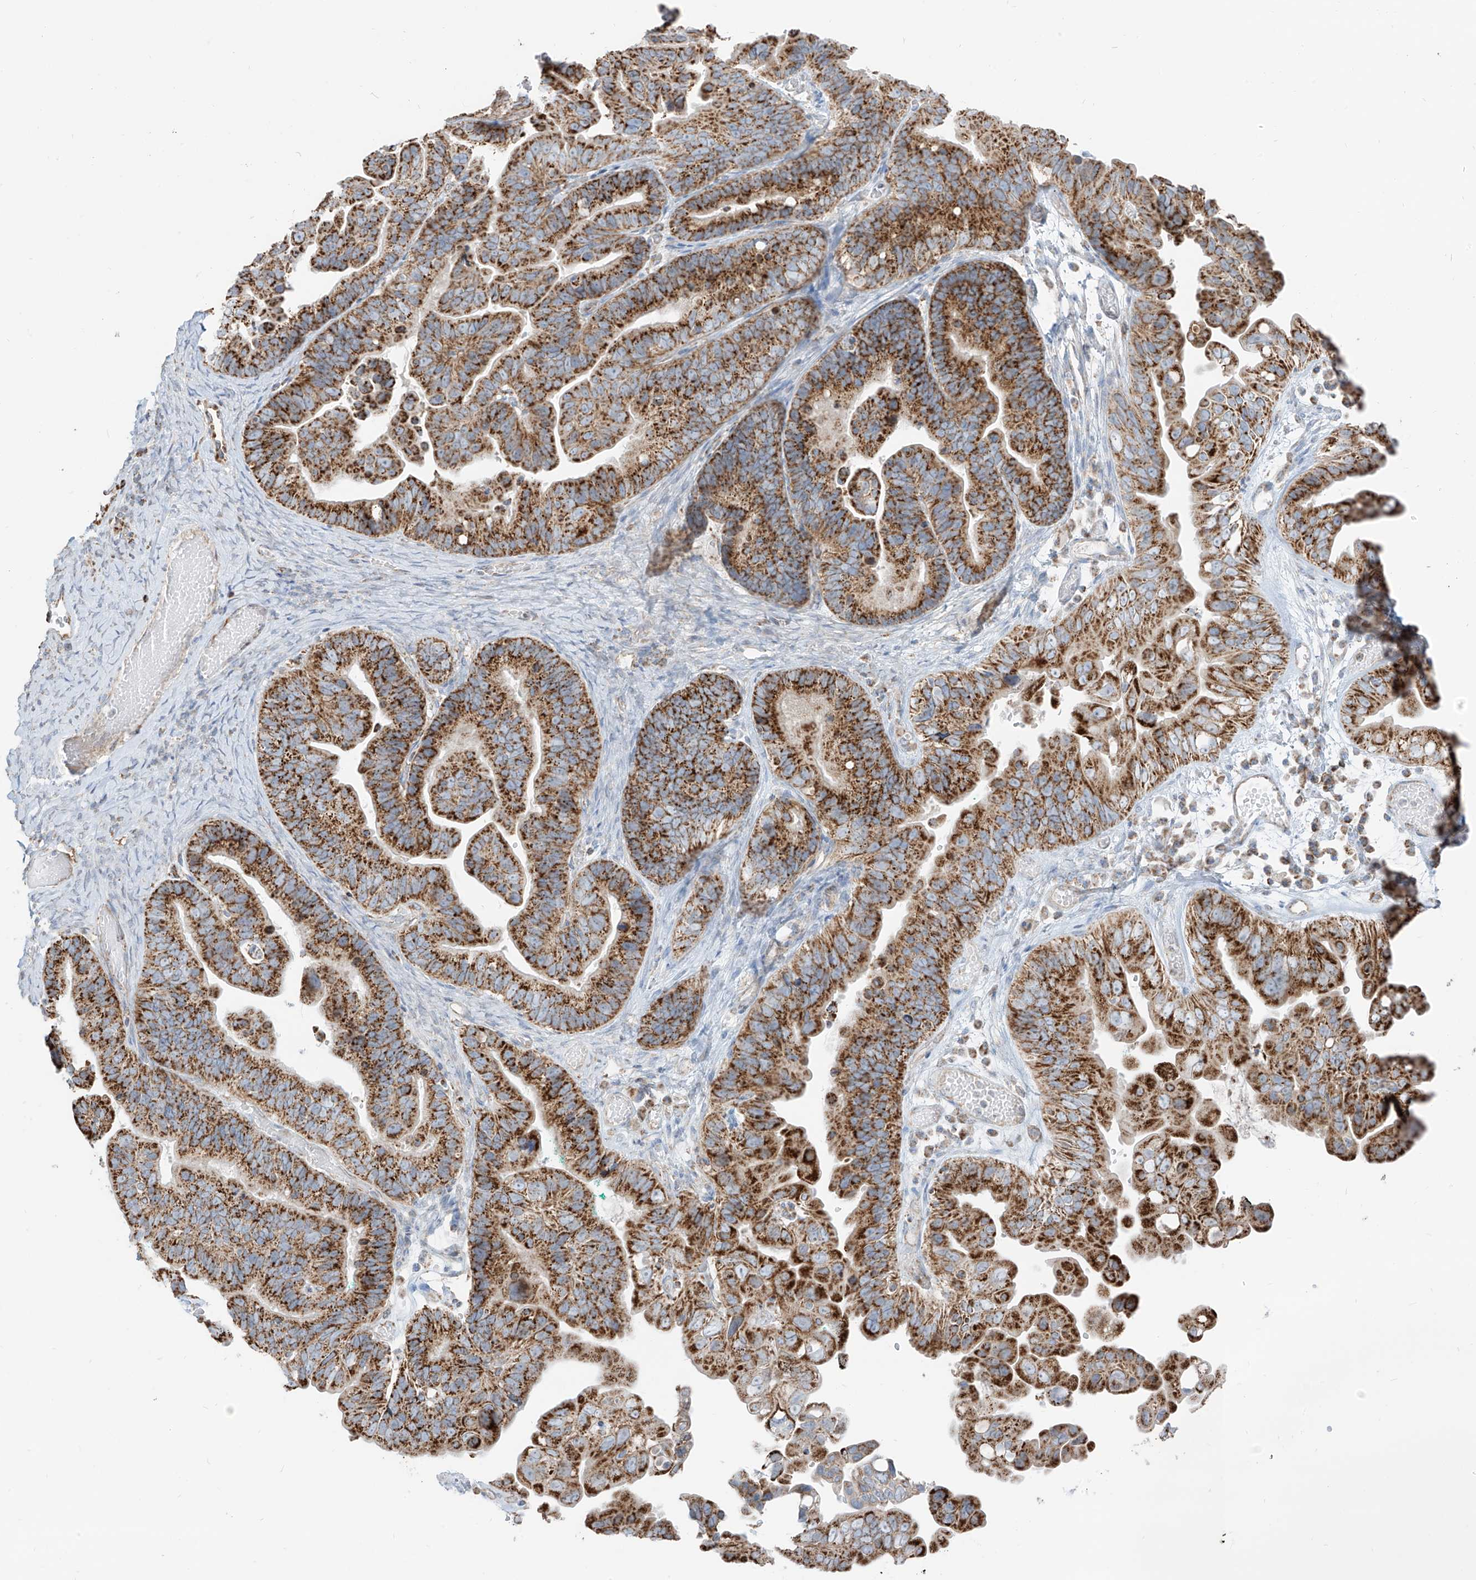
{"staining": {"intensity": "strong", "quantity": ">75%", "location": "cytoplasmic/membranous"}, "tissue": "ovarian cancer", "cell_type": "Tumor cells", "image_type": "cancer", "snomed": [{"axis": "morphology", "description": "Cystadenocarcinoma, serous, NOS"}, {"axis": "topography", "description": "Ovary"}], "caption": "Ovarian cancer stained with a protein marker displays strong staining in tumor cells.", "gene": "ETHE1", "patient": {"sex": "female", "age": 56}}